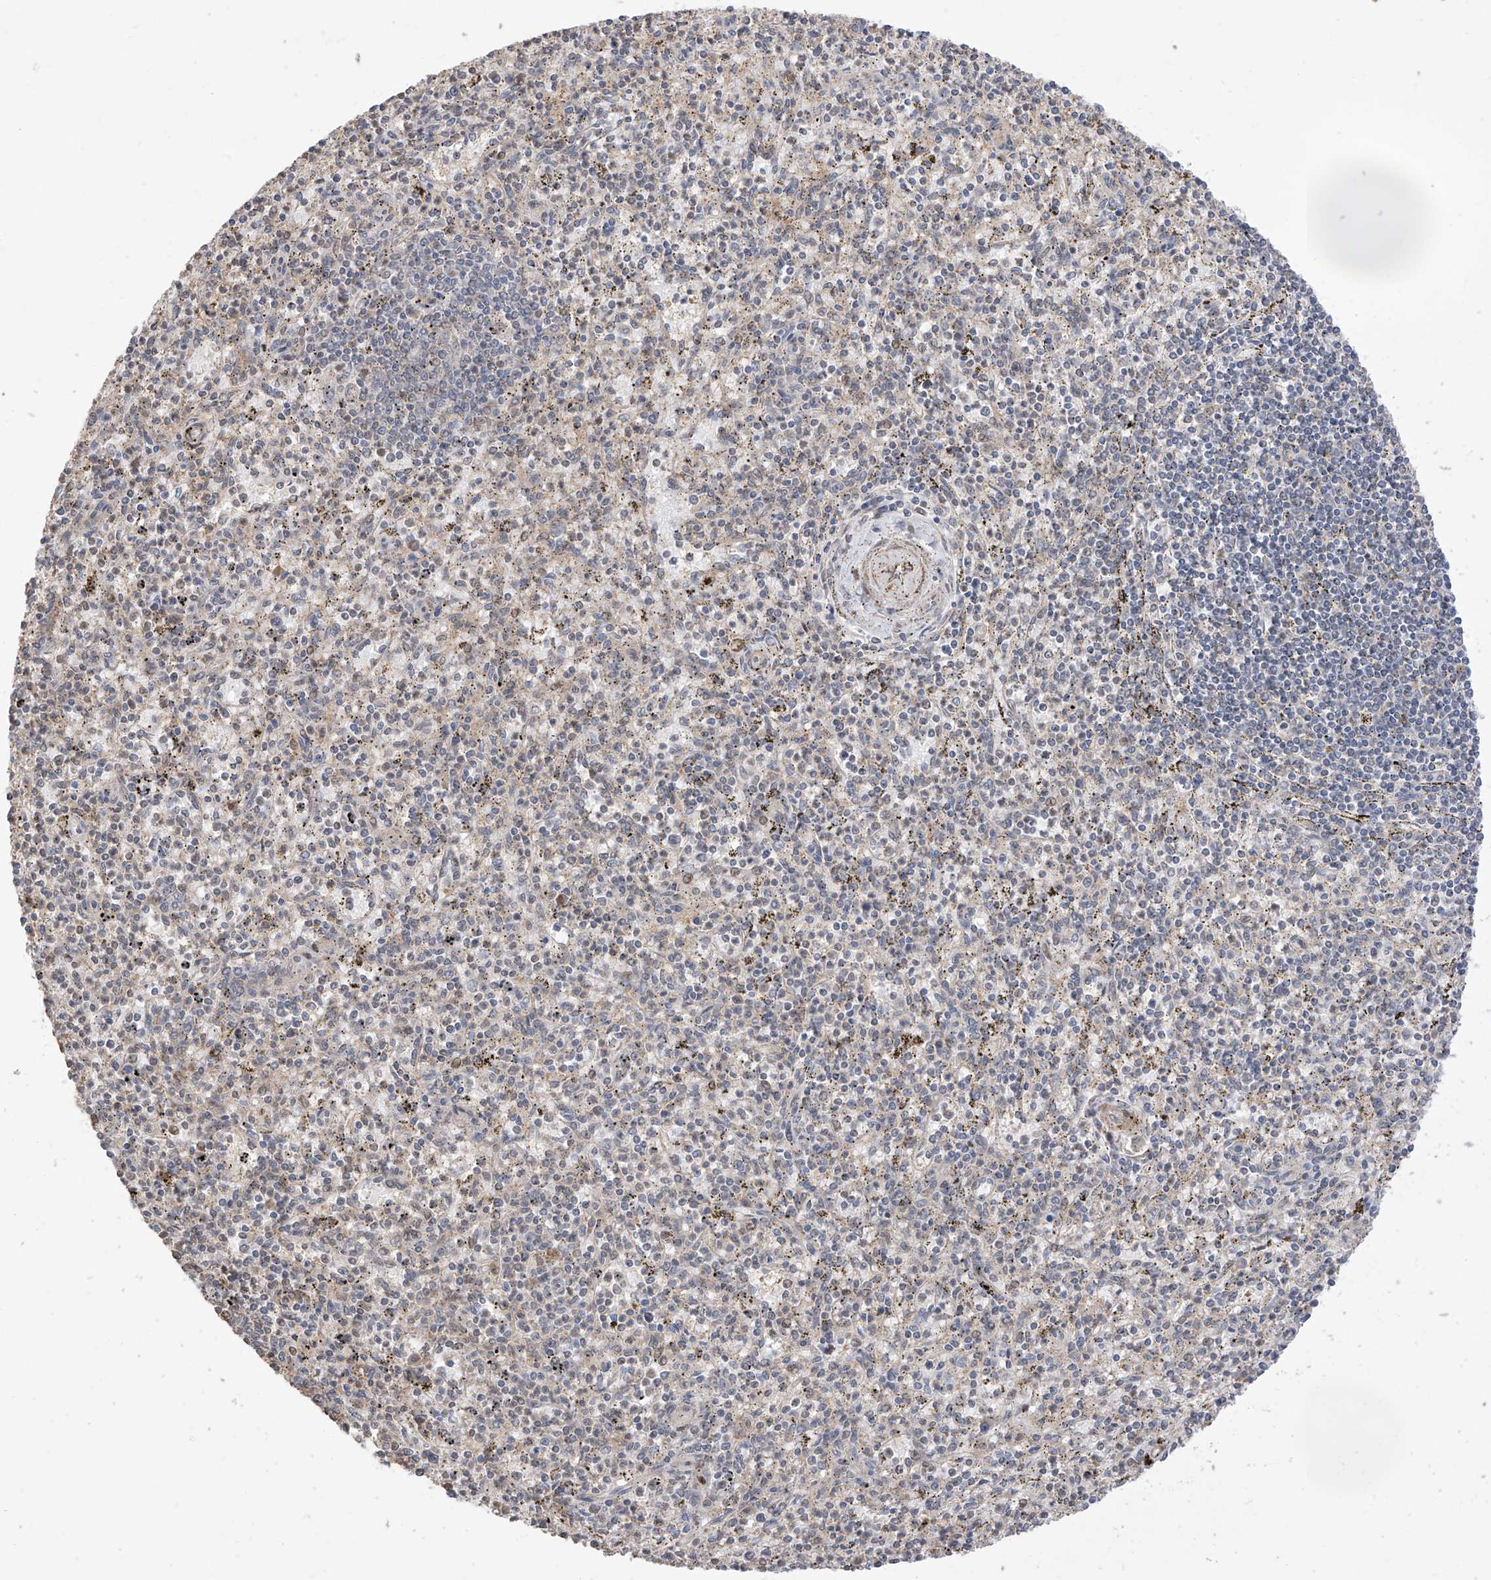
{"staining": {"intensity": "weak", "quantity": "<25%", "location": "cytoplasmic/membranous"}, "tissue": "spleen", "cell_type": "Cells in red pulp", "image_type": "normal", "snomed": [{"axis": "morphology", "description": "Normal tissue, NOS"}, {"axis": "topography", "description": "Spleen"}], "caption": "An image of human spleen is negative for staining in cells in red pulp. Nuclei are stained in blue.", "gene": "LATS1", "patient": {"sex": "male", "age": 72}}